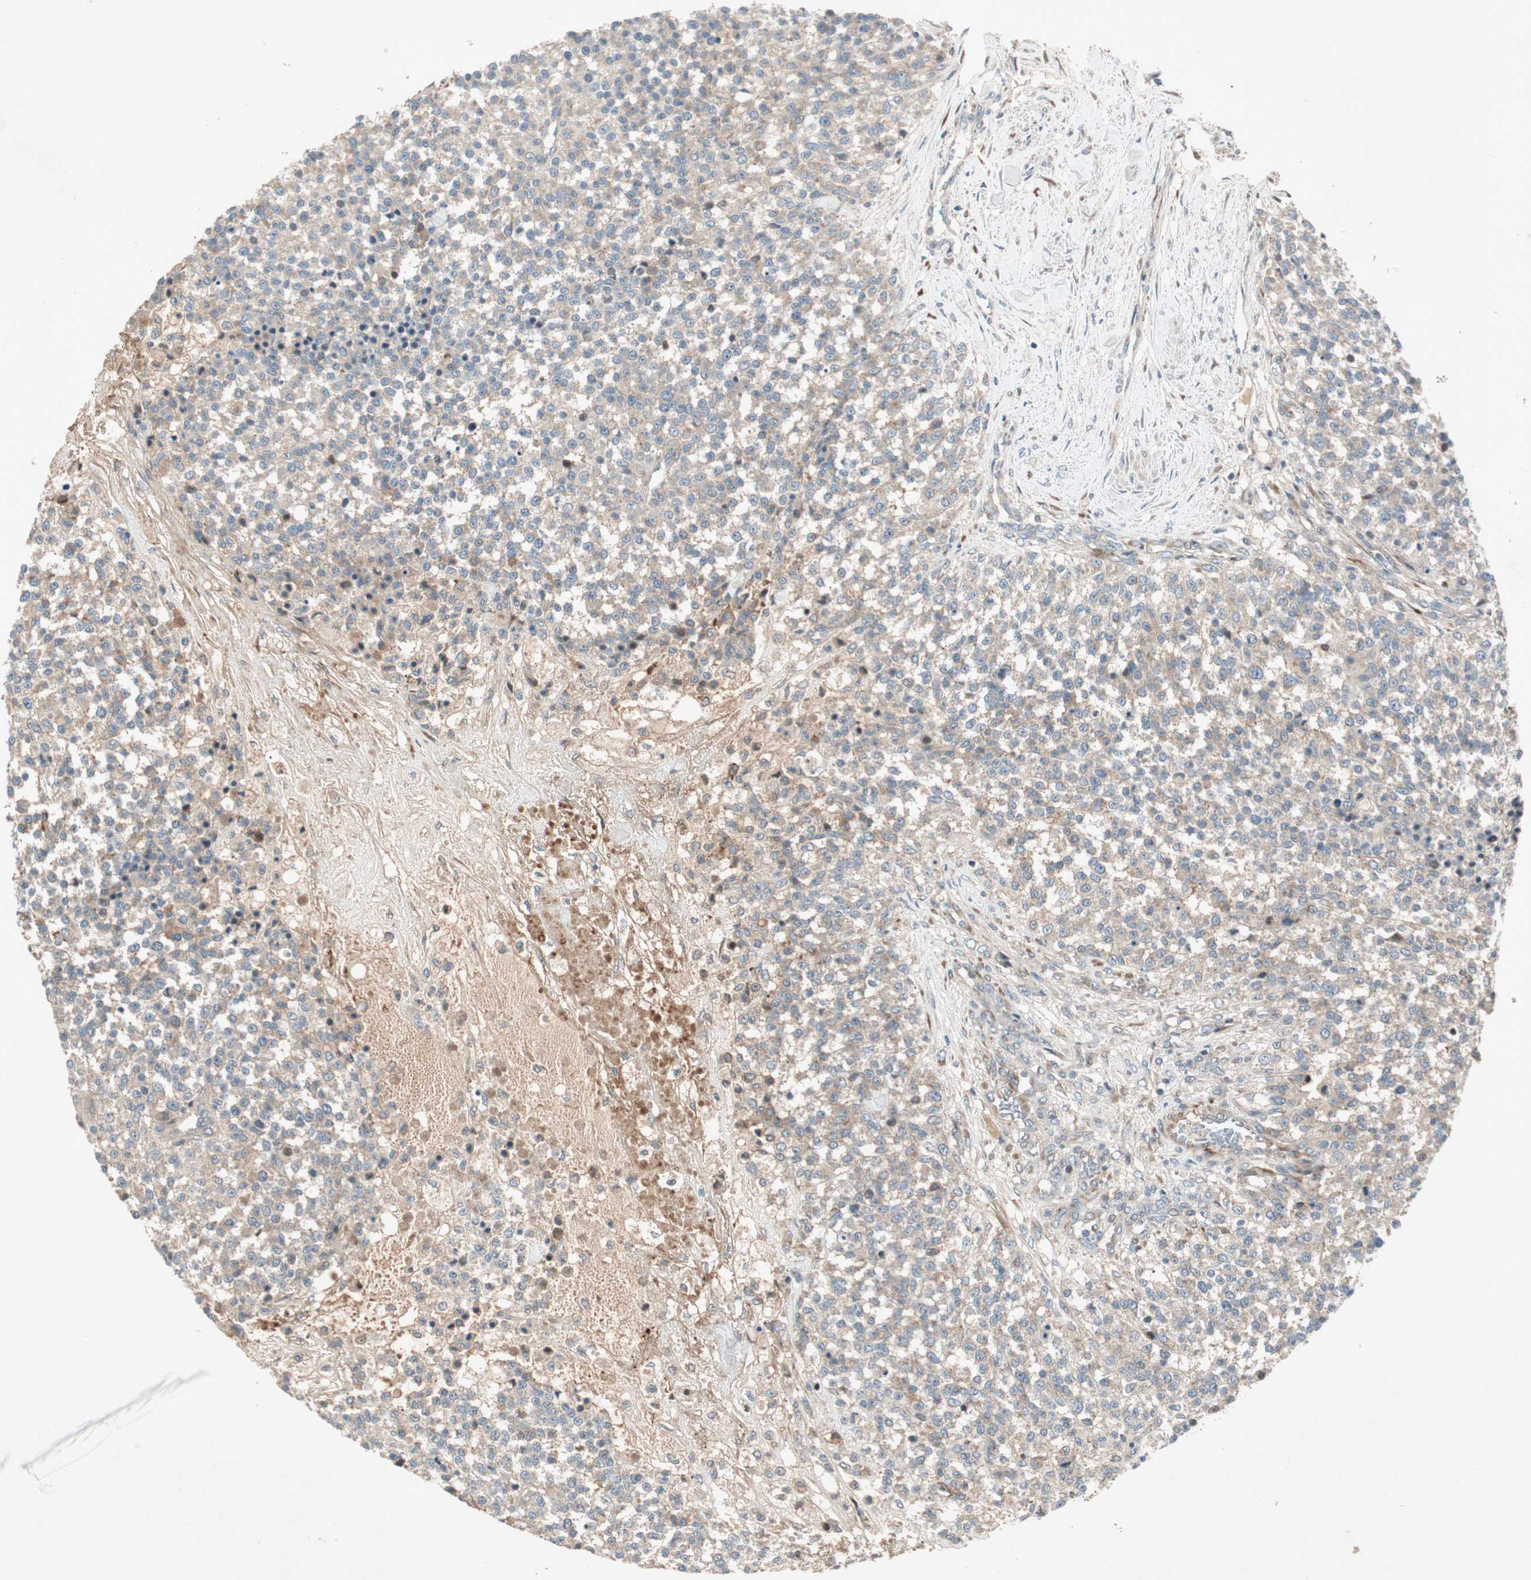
{"staining": {"intensity": "weak", "quantity": ">75%", "location": "cytoplasmic/membranous"}, "tissue": "testis cancer", "cell_type": "Tumor cells", "image_type": "cancer", "snomed": [{"axis": "morphology", "description": "Seminoma, NOS"}, {"axis": "topography", "description": "Testis"}], "caption": "A micrograph of human testis seminoma stained for a protein shows weak cytoplasmic/membranous brown staining in tumor cells.", "gene": "APOO", "patient": {"sex": "male", "age": 59}}